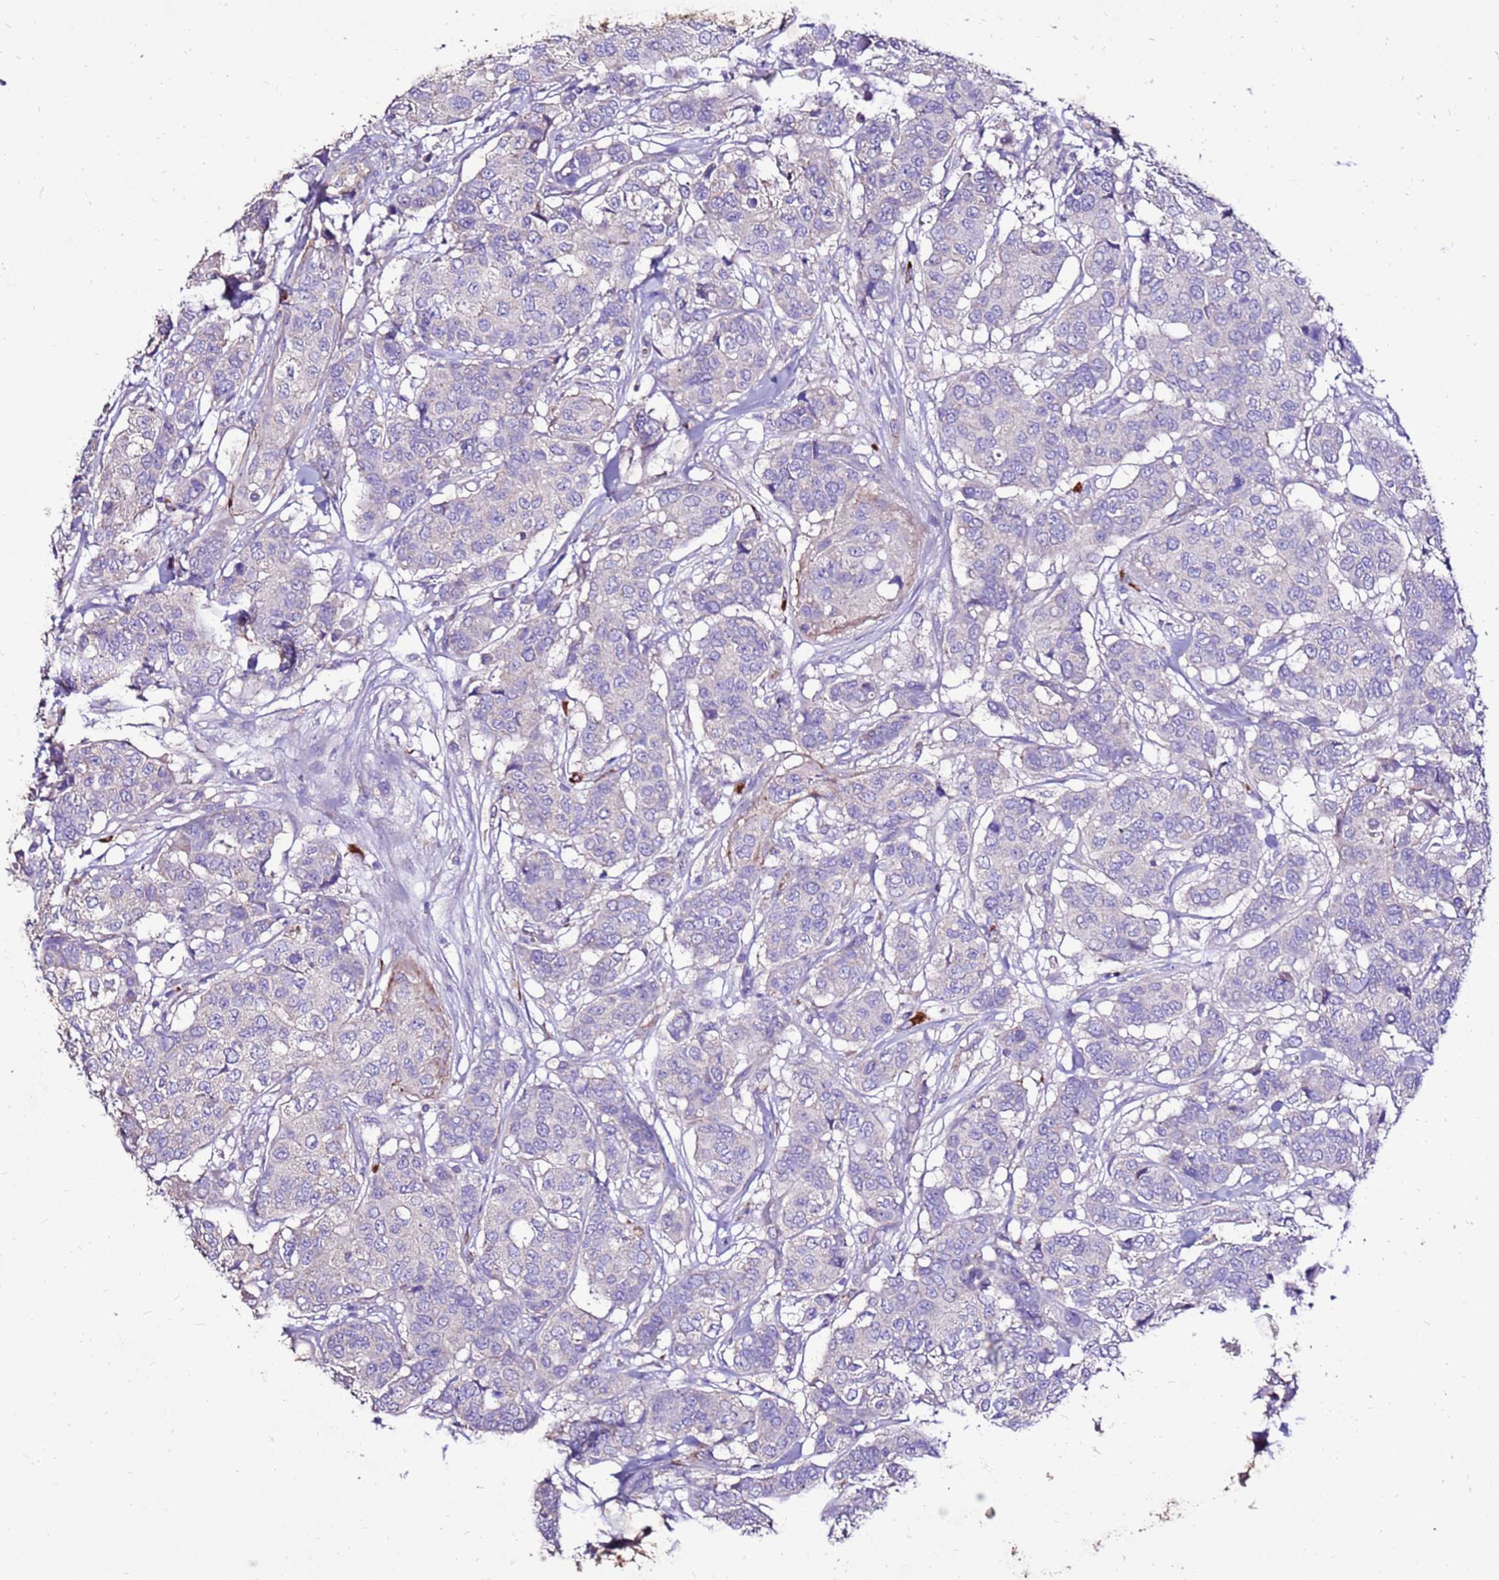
{"staining": {"intensity": "negative", "quantity": "none", "location": "none"}, "tissue": "breast cancer", "cell_type": "Tumor cells", "image_type": "cancer", "snomed": [{"axis": "morphology", "description": "Lobular carcinoma"}, {"axis": "topography", "description": "Breast"}], "caption": "A high-resolution image shows immunohistochemistry staining of breast cancer (lobular carcinoma), which demonstrates no significant staining in tumor cells.", "gene": "TMEM106C", "patient": {"sex": "female", "age": 51}}